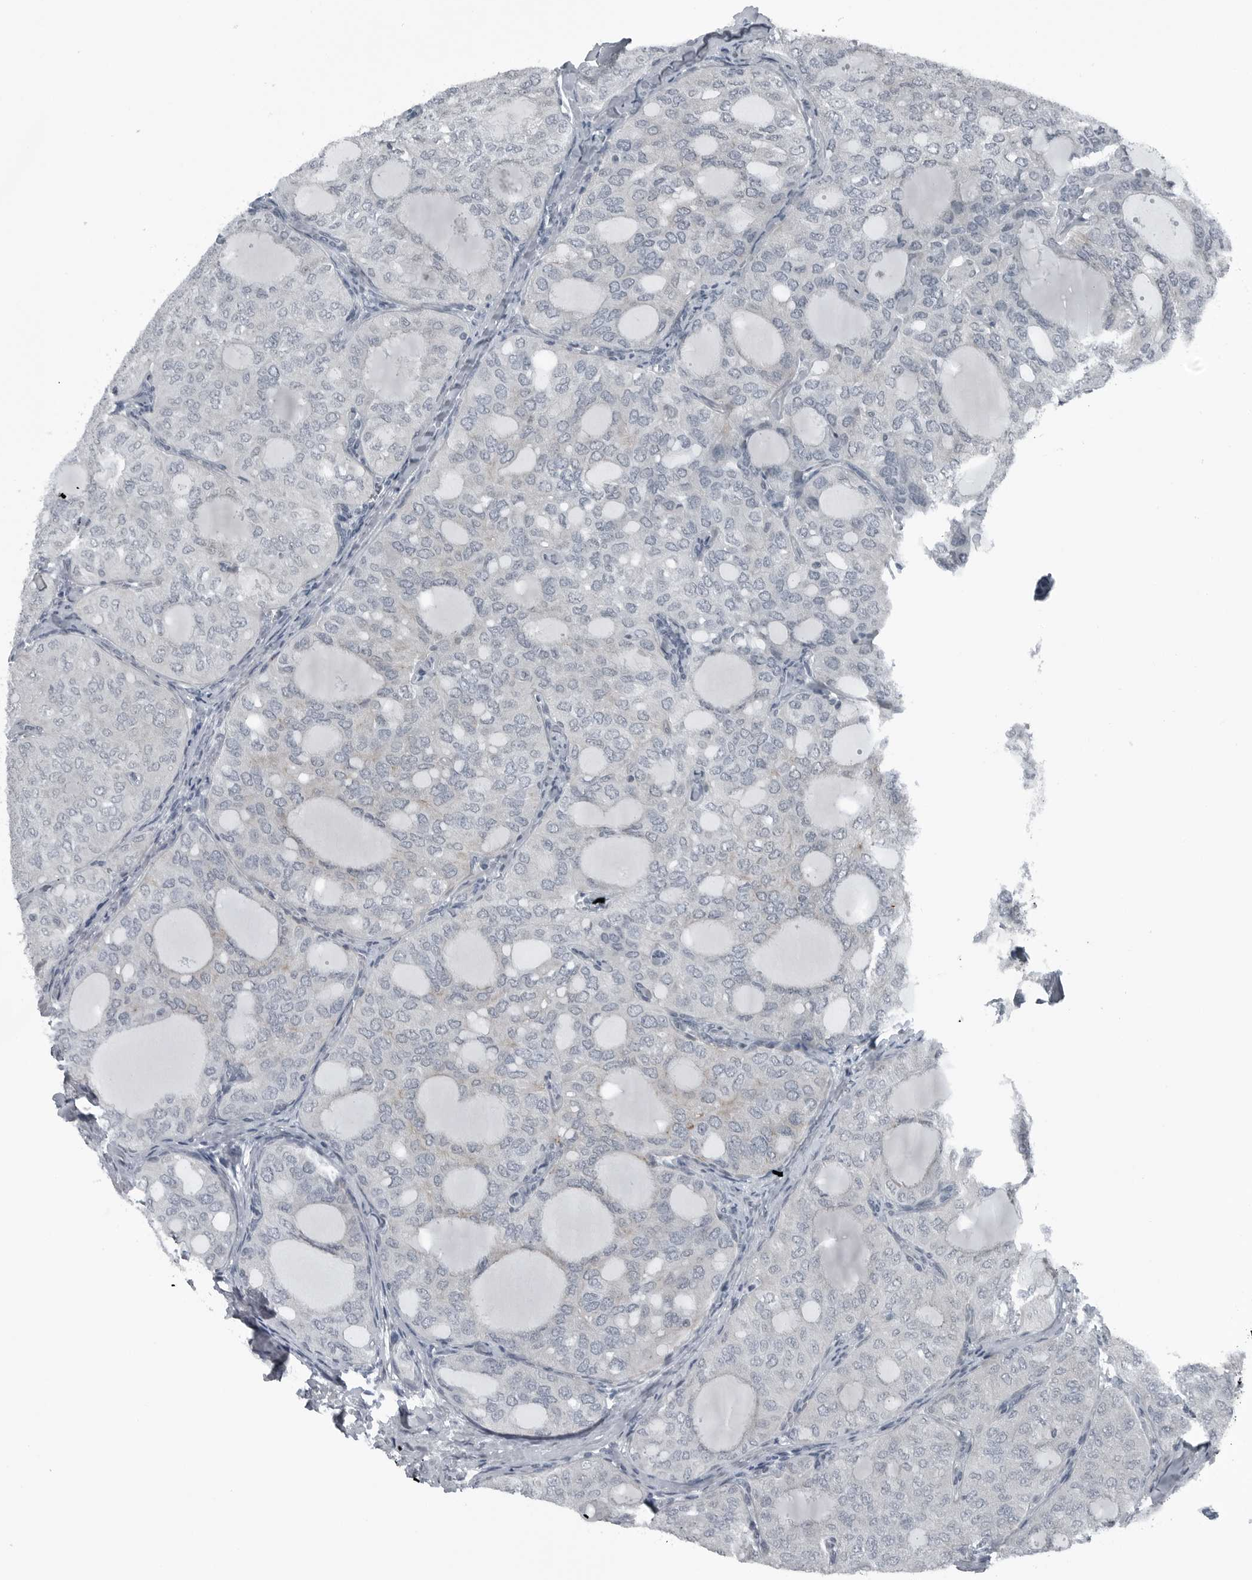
{"staining": {"intensity": "negative", "quantity": "none", "location": "none"}, "tissue": "thyroid cancer", "cell_type": "Tumor cells", "image_type": "cancer", "snomed": [{"axis": "morphology", "description": "Follicular adenoma carcinoma, NOS"}, {"axis": "topography", "description": "Thyroid gland"}], "caption": "DAB immunohistochemical staining of human thyroid cancer (follicular adenoma carcinoma) displays no significant expression in tumor cells. (DAB (3,3'-diaminobenzidine) immunohistochemistry (IHC) with hematoxylin counter stain).", "gene": "GAK", "patient": {"sex": "male", "age": 75}}